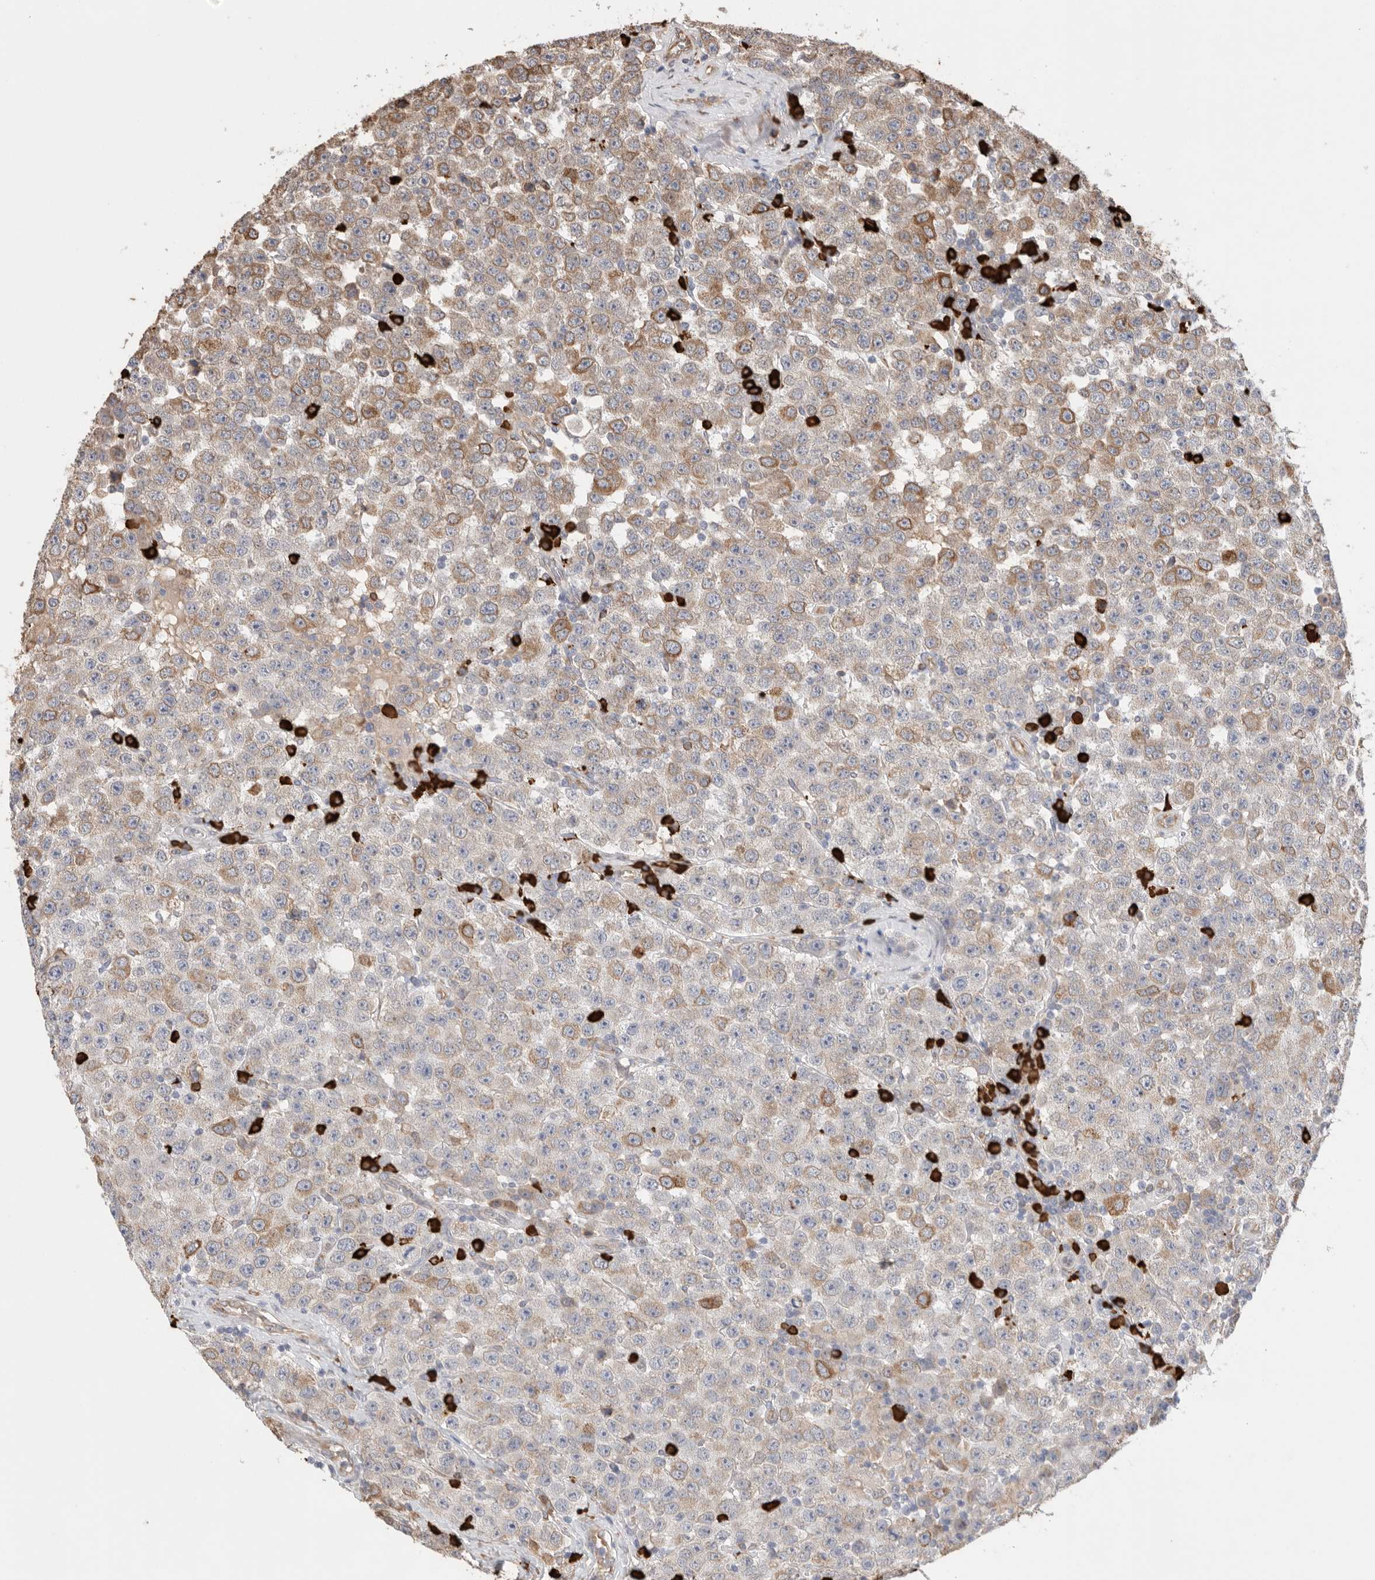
{"staining": {"intensity": "moderate", "quantity": "25%-75%", "location": "cytoplasmic/membranous"}, "tissue": "testis cancer", "cell_type": "Tumor cells", "image_type": "cancer", "snomed": [{"axis": "morphology", "description": "Seminoma, NOS"}, {"axis": "topography", "description": "Testis"}], "caption": "The photomicrograph demonstrates staining of testis cancer (seminoma), revealing moderate cytoplasmic/membranous protein staining (brown color) within tumor cells. The staining was performed using DAB (3,3'-diaminobenzidine) to visualize the protein expression in brown, while the nuclei were stained in blue with hematoxylin (Magnification: 20x).", "gene": "BLOC1S5", "patient": {"sex": "male", "age": 28}}